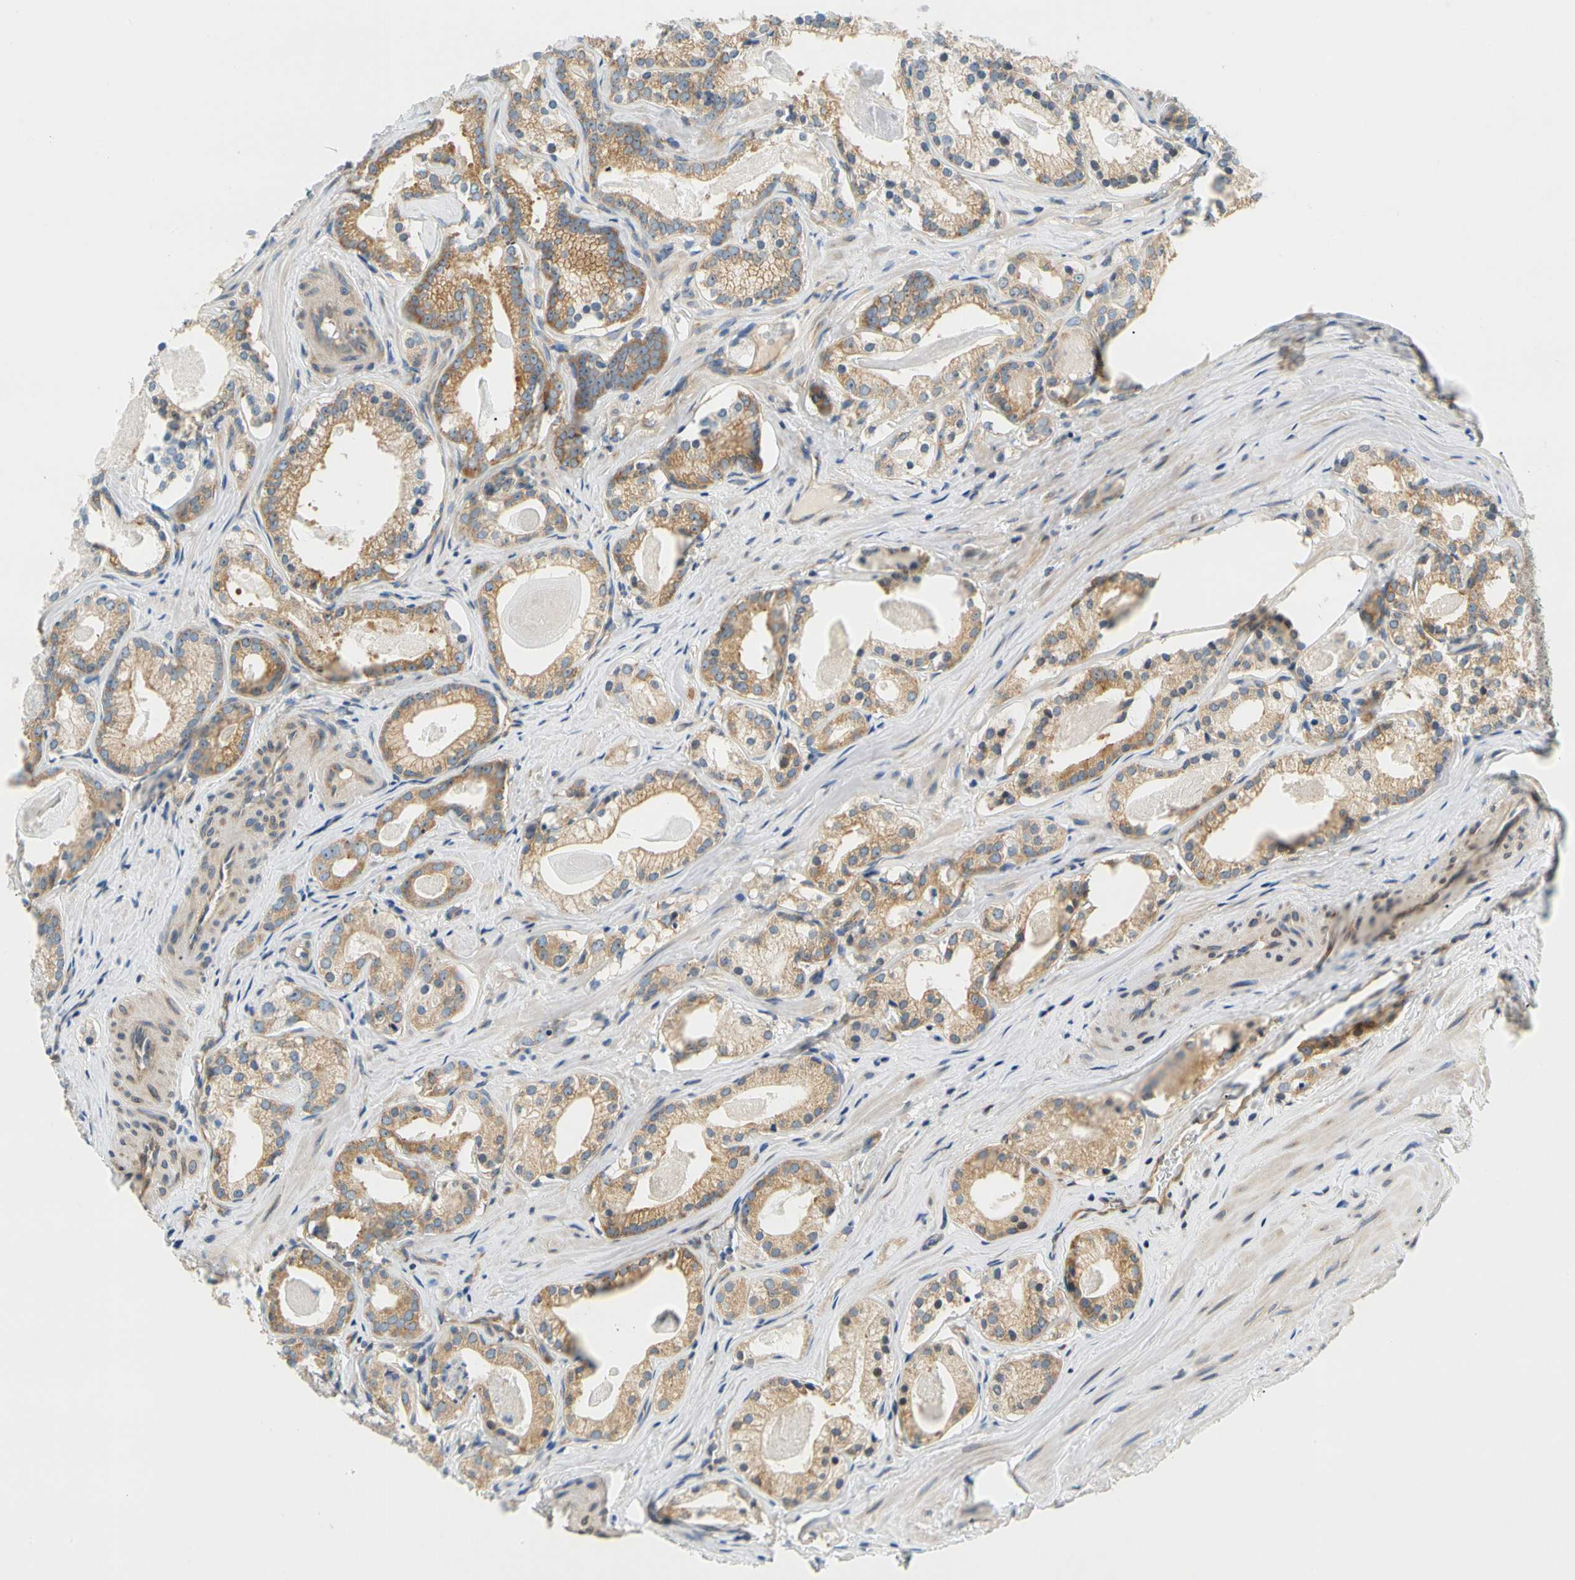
{"staining": {"intensity": "moderate", "quantity": "25%-75%", "location": "cytoplasmic/membranous"}, "tissue": "prostate cancer", "cell_type": "Tumor cells", "image_type": "cancer", "snomed": [{"axis": "morphology", "description": "Adenocarcinoma, Low grade"}, {"axis": "topography", "description": "Prostate"}], "caption": "The immunohistochemical stain labels moderate cytoplasmic/membranous expression in tumor cells of prostate cancer tissue.", "gene": "LRRC47", "patient": {"sex": "male", "age": 59}}